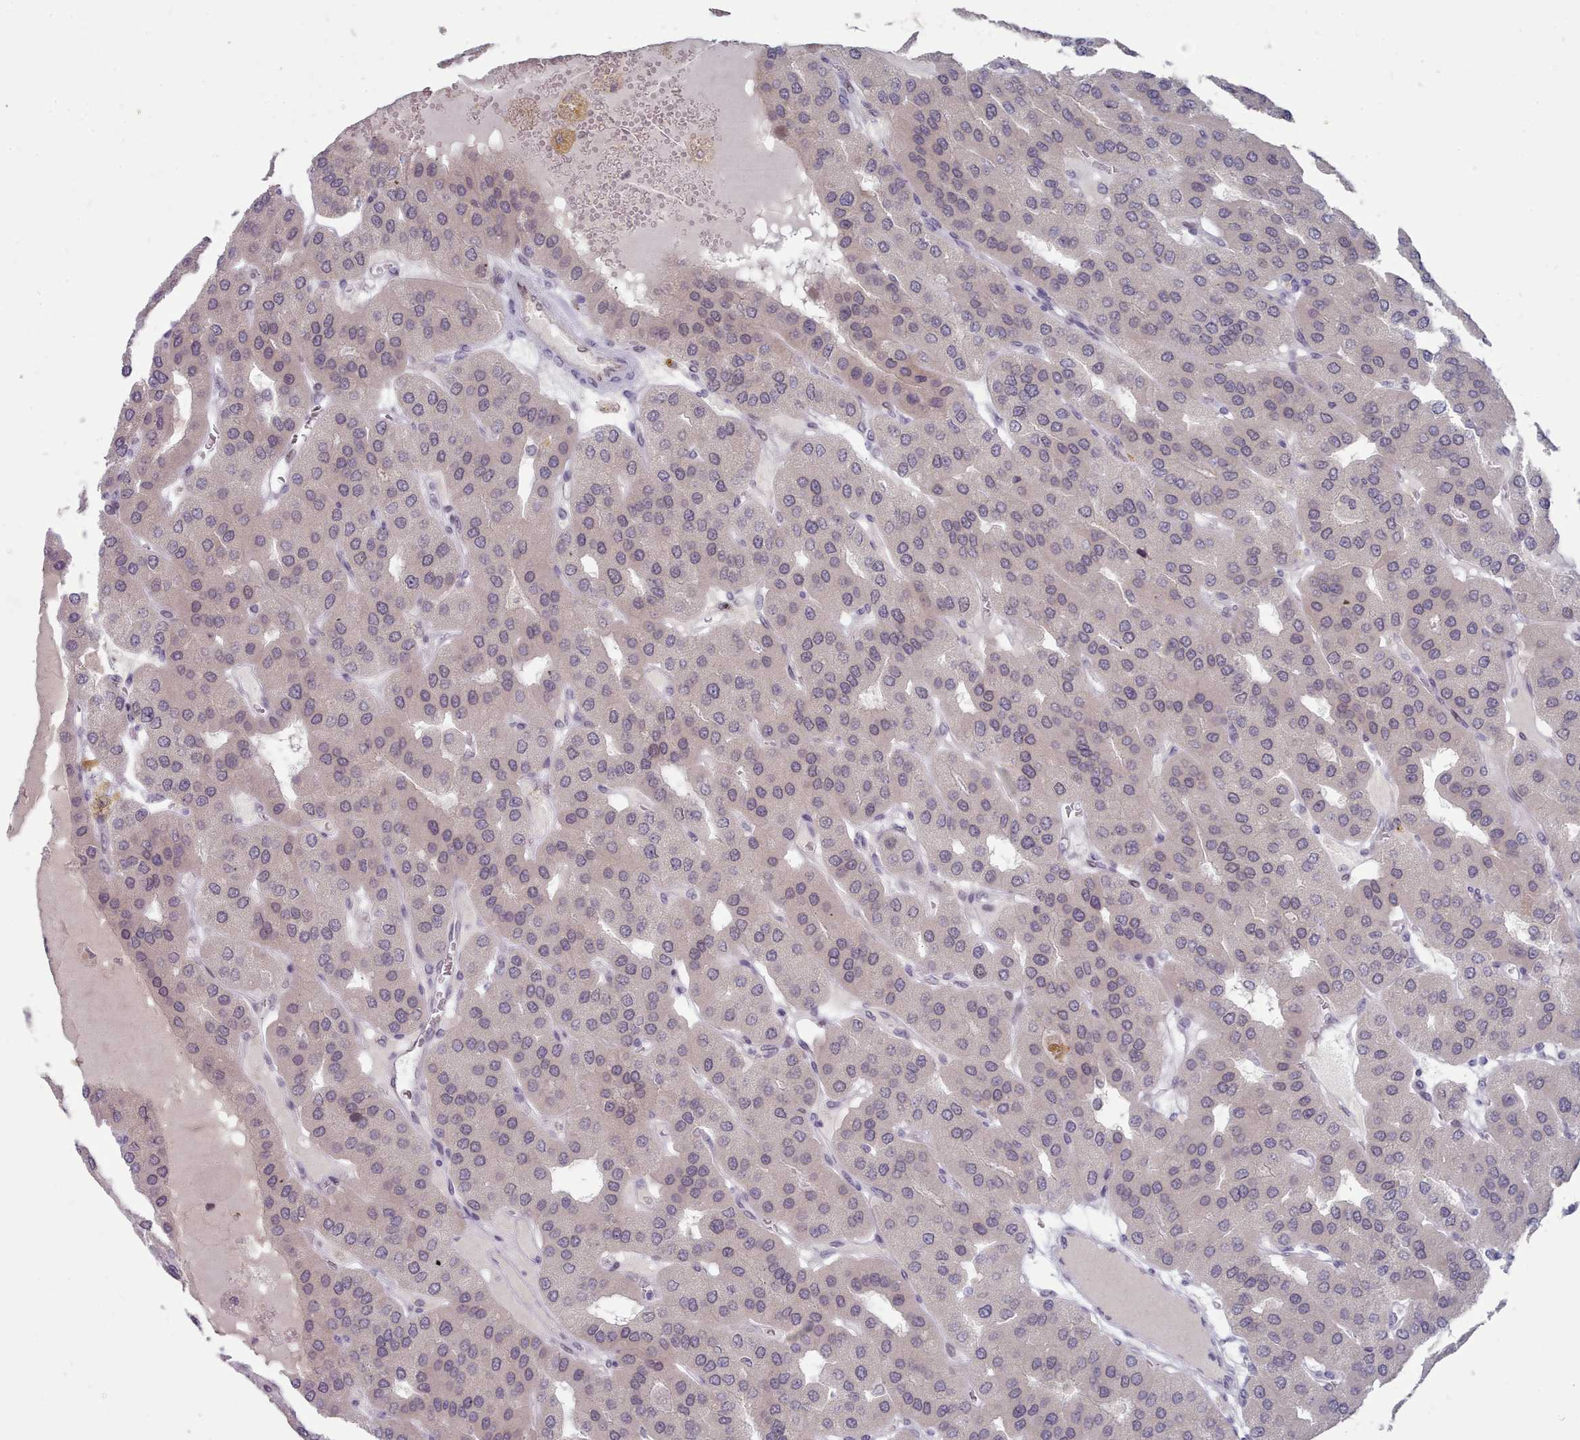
{"staining": {"intensity": "negative", "quantity": "none", "location": "none"}, "tissue": "parathyroid gland", "cell_type": "Glandular cells", "image_type": "normal", "snomed": [{"axis": "morphology", "description": "Normal tissue, NOS"}, {"axis": "morphology", "description": "Adenoma, NOS"}, {"axis": "topography", "description": "Parathyroid gland"}], "caption": "High magnification brightfield microscopy of benign parathyroid gland stained with DAB (3,3'-diaminobenzidine) (brown) and counterstained with hematoxylin (blue): glandular cells show no significant staining.", "gene": "GINS1", "patient": {"sex": "female", "age": 86}}